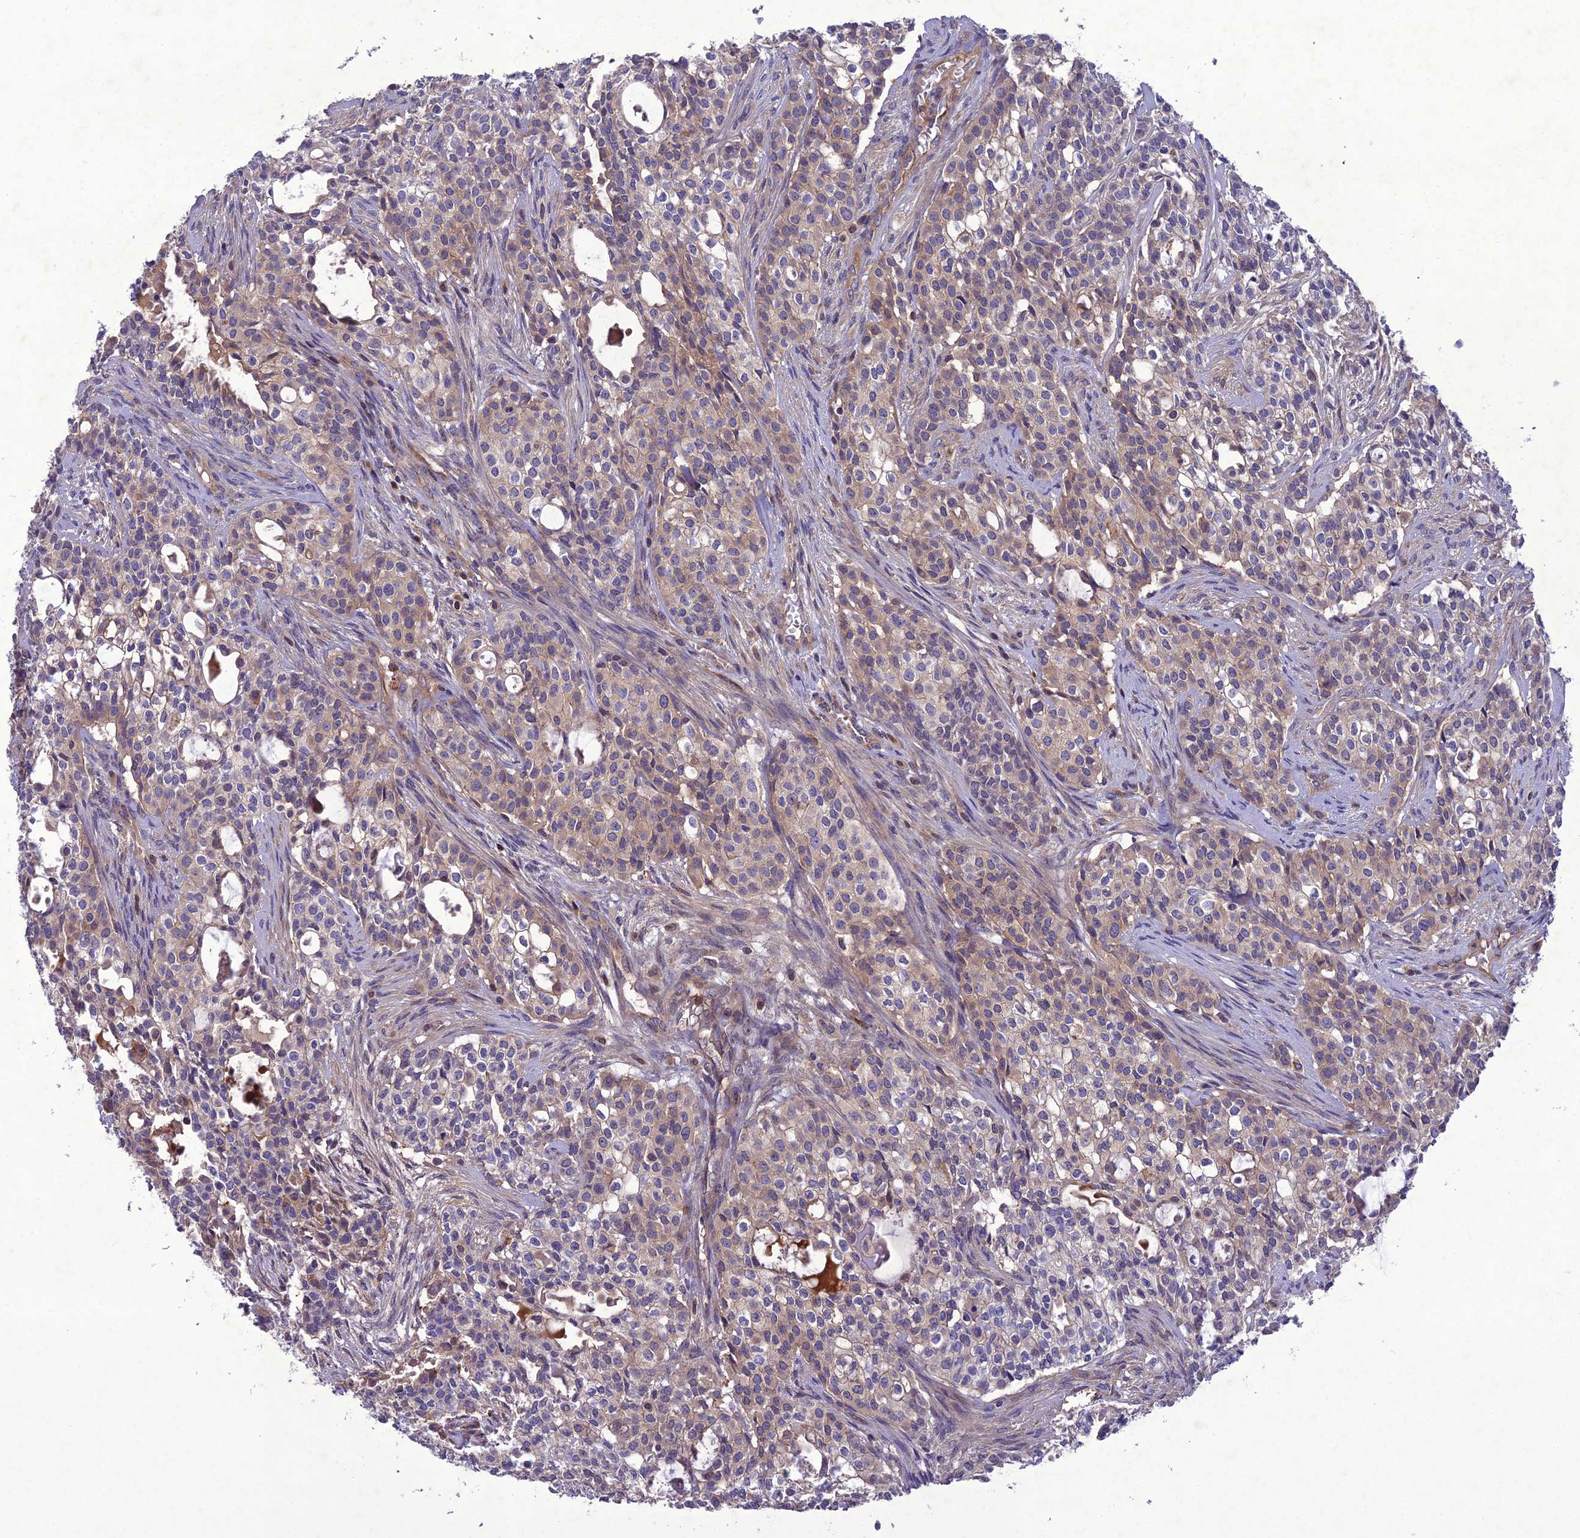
{"staining": {"intensity": "weak", "quantity": "25%-75%", "location": "cytoplasmic/membranous"}, "tissue": "head and neck cancer", "cell_type": "Tumor cells", "image_type": "cancer", "snomed": [{"axis": "morphology", "description": "Adenocarcinoma, NOS"}, {"axis": "topography", "description": "Head-Neck"}], "caption": "Protein expression analysis of human head and neck cancer reveals weak cytoplasmic/membranous staining in about 25%-75% of tumor cells.", "gene": "GDF6", "patient": {"sex": "male", "age": 81}}